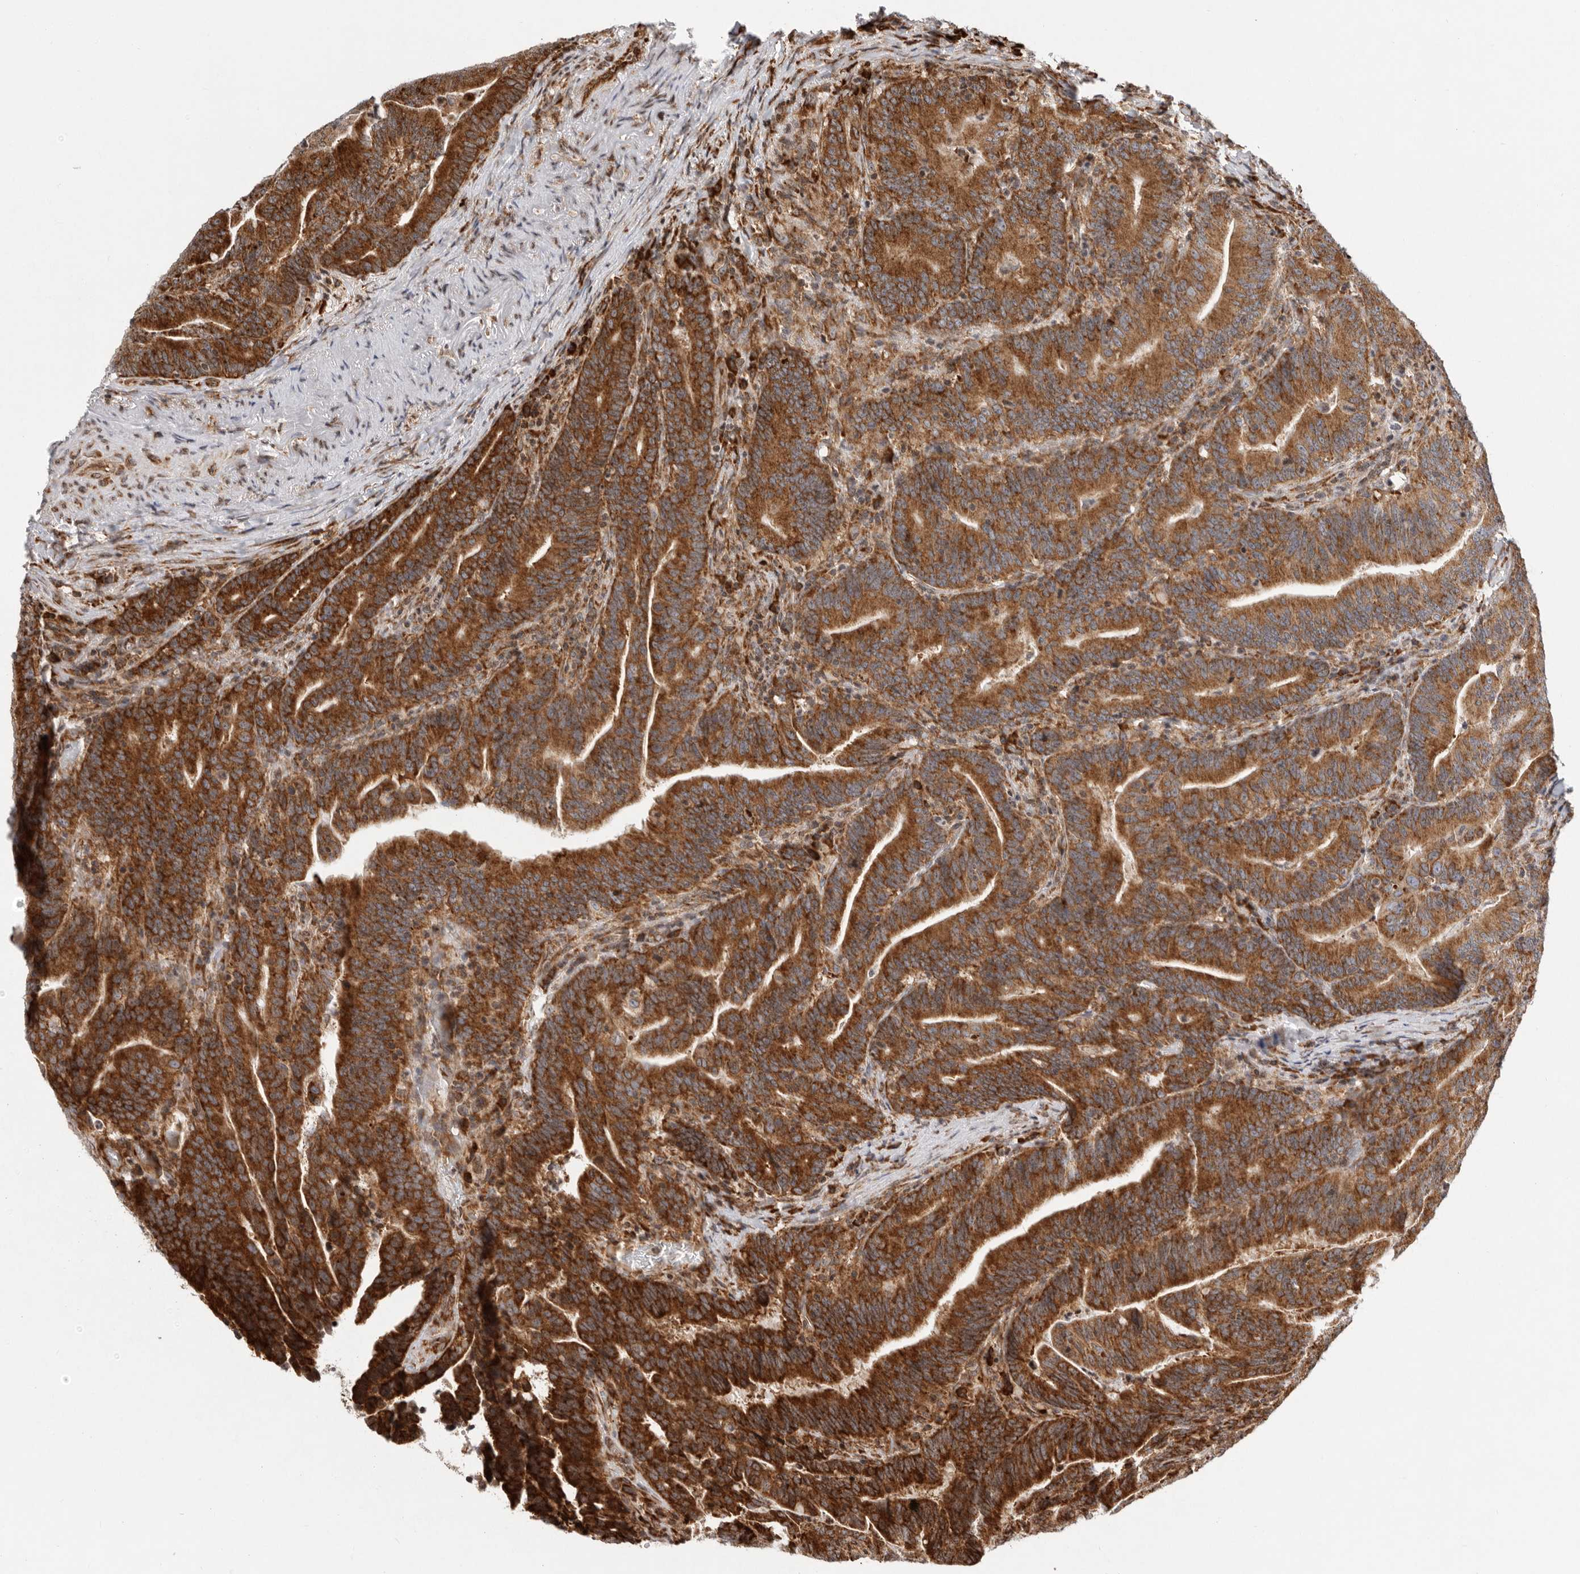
{"staining": {"intensity": "strong", "quantity": ">75%", "location": "cytoplasmic/membranous"}, "tissue": "colorectal cancer", "cell_type": "Tumor cells", "image_type": "cancer", "snomed": [{"axis": "morphology", "description": "Adenocarcinoma, NOS"}, {"axis": "topography", "description": "Colon"}], "caption": "IHC staining of colorectal cancer, which shows high levels of strong cytoplasmic/membranous positivity in about >75% of tumor cells indicating strong cytoplasmic/membranous protein positivity. The staining was performed using DAB (brown) for protein detection and nuclei were counterstained in hematoxylin (blue).", "gene": "FZD3", "patient": {"sex": "female", "age": 66}}